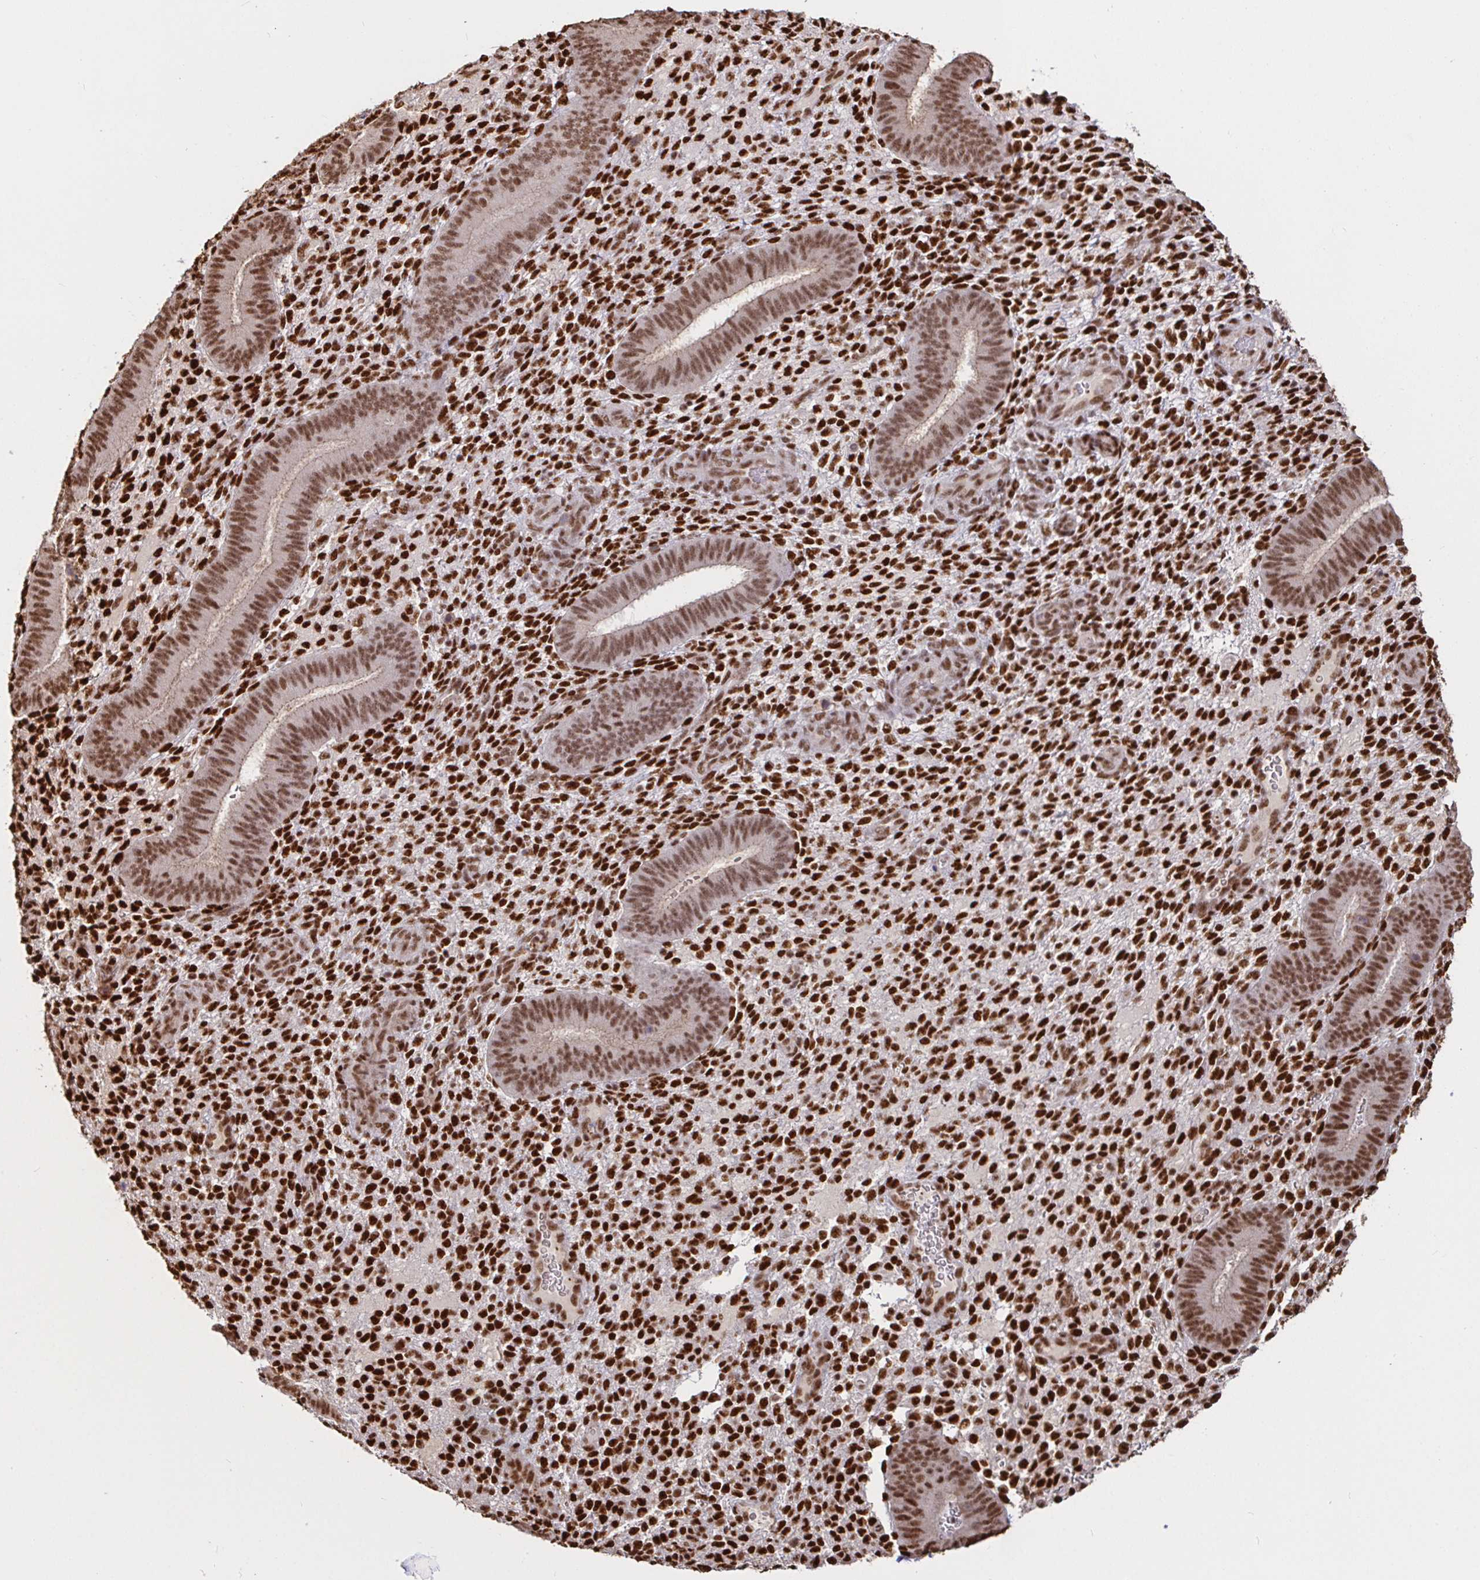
{"staining": {"intensity": "strong", "quantity": ">75%", "location": "nuclear"}, "tissue": "endometrium", "cell_type": "Cells in endometrial stroma", "image_type": "normal", "snomed": [{"axis": "morphology", "description": "Normal tissue, NOS"}, {"axis": "topography", "description": "Endometrium"}], "caption": "A photomicrograph showing strong nuclear expression in approximately >75% of cells in endometrial stroma in normal endometrium, as visualized by brown immunohistochemical staining.", "gene": "SP3", "patient": {"sex": "female", "age": 39}}